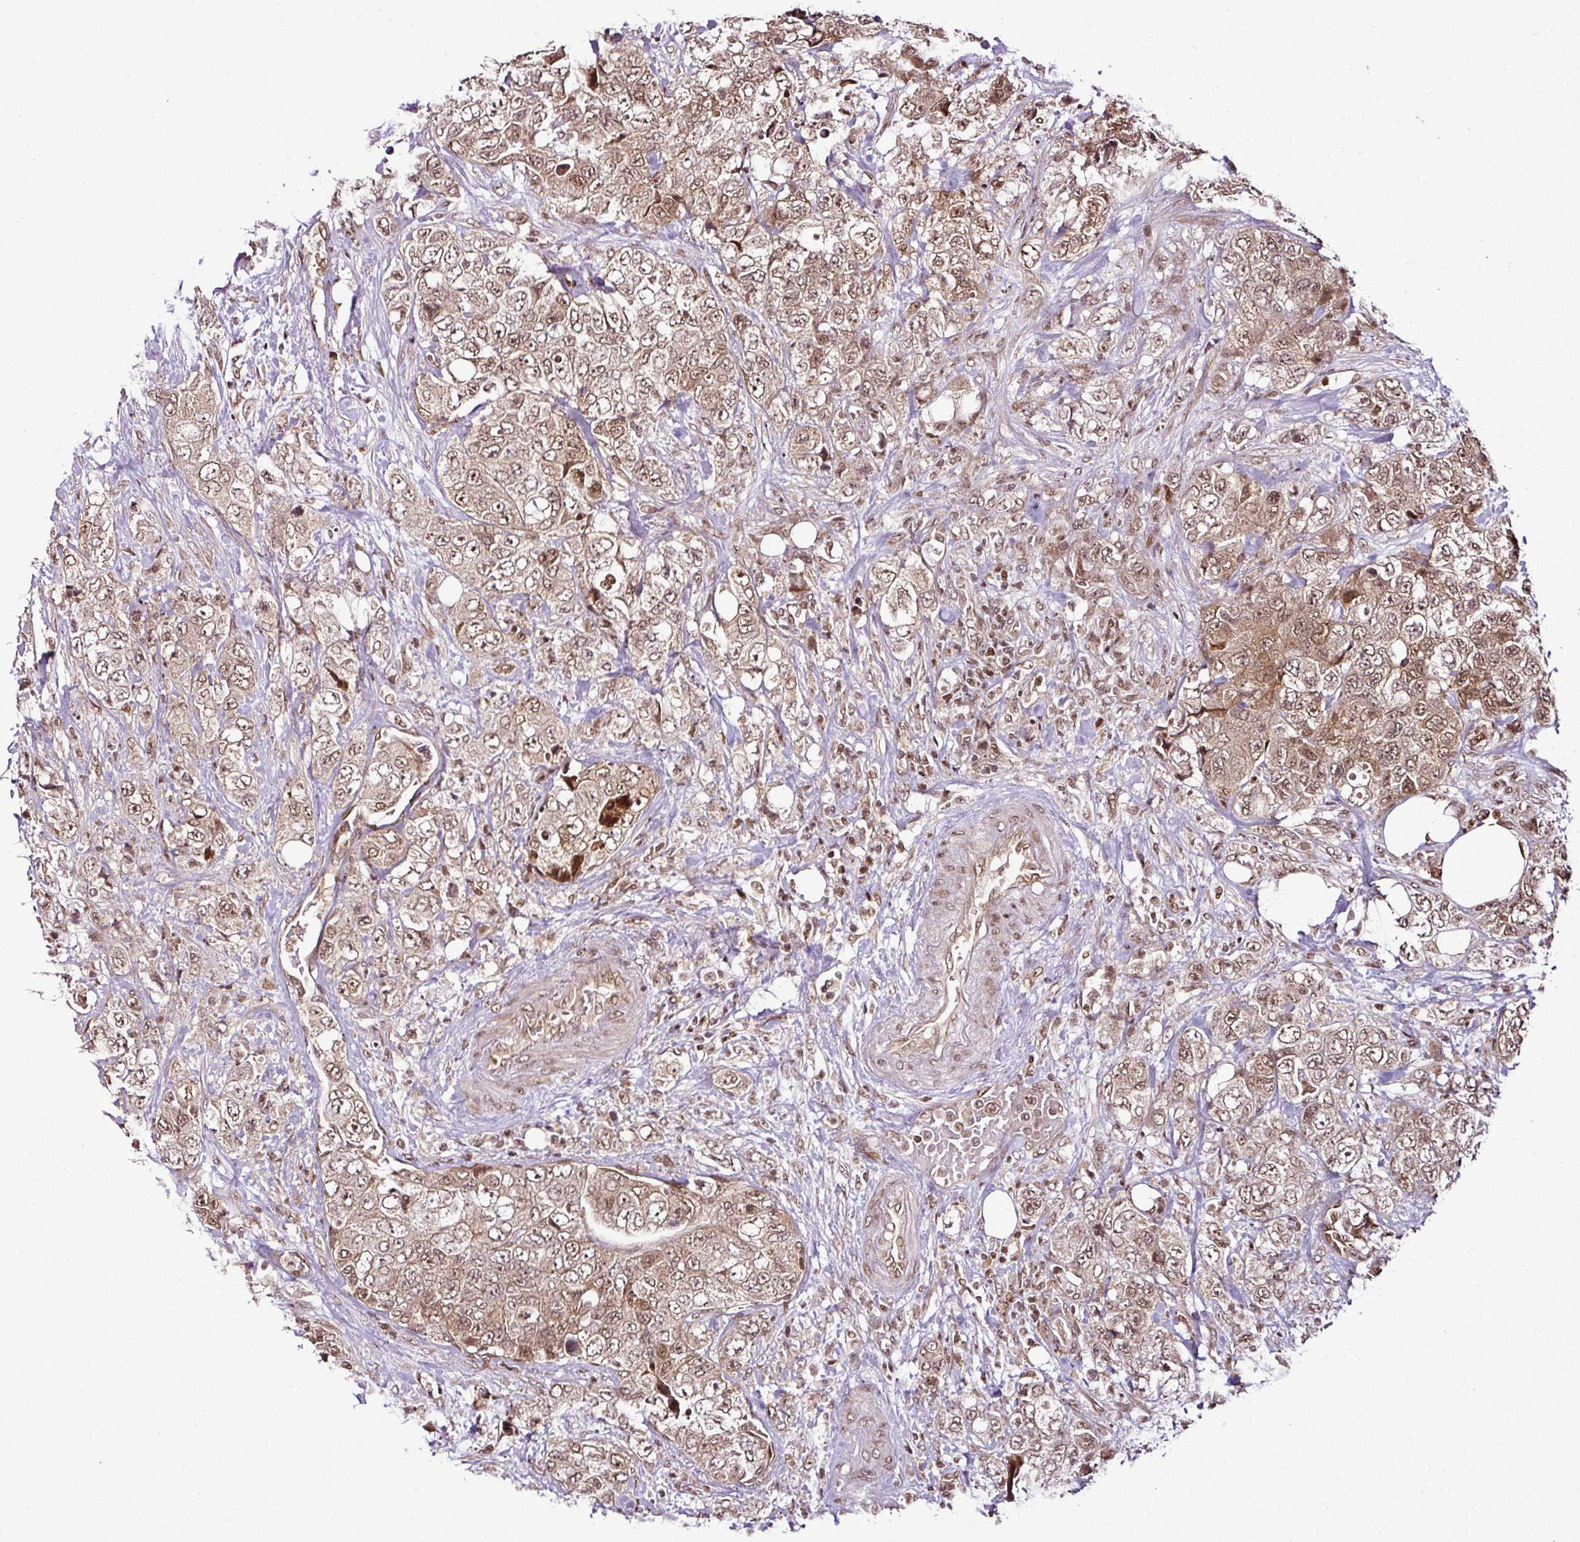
{"staining": {"intensity": "weak", "quantity": ">75%", "location": "nuclear"}, "tissue": "urothelial cancer", "cell_type": "Tumor cells", "image_type": "cancer", "snomed": [{"axis": "morphology", "description": "Urothelial carcinoma, High grade"}, {"axis": "topography", "description": "Urinary bladder"}], "caption": "Immunohistochemical staining of human urothelial cancer demonstrates low levels of weak nuclear protein staining in approximately >75% of tumor cells. (Stains: DAB in brown, nuclei in blue, Microscopy: brightfield microscopy at high magnification).", "gene": "COPRS", "patient": {"sex": "female", "age": 78}}